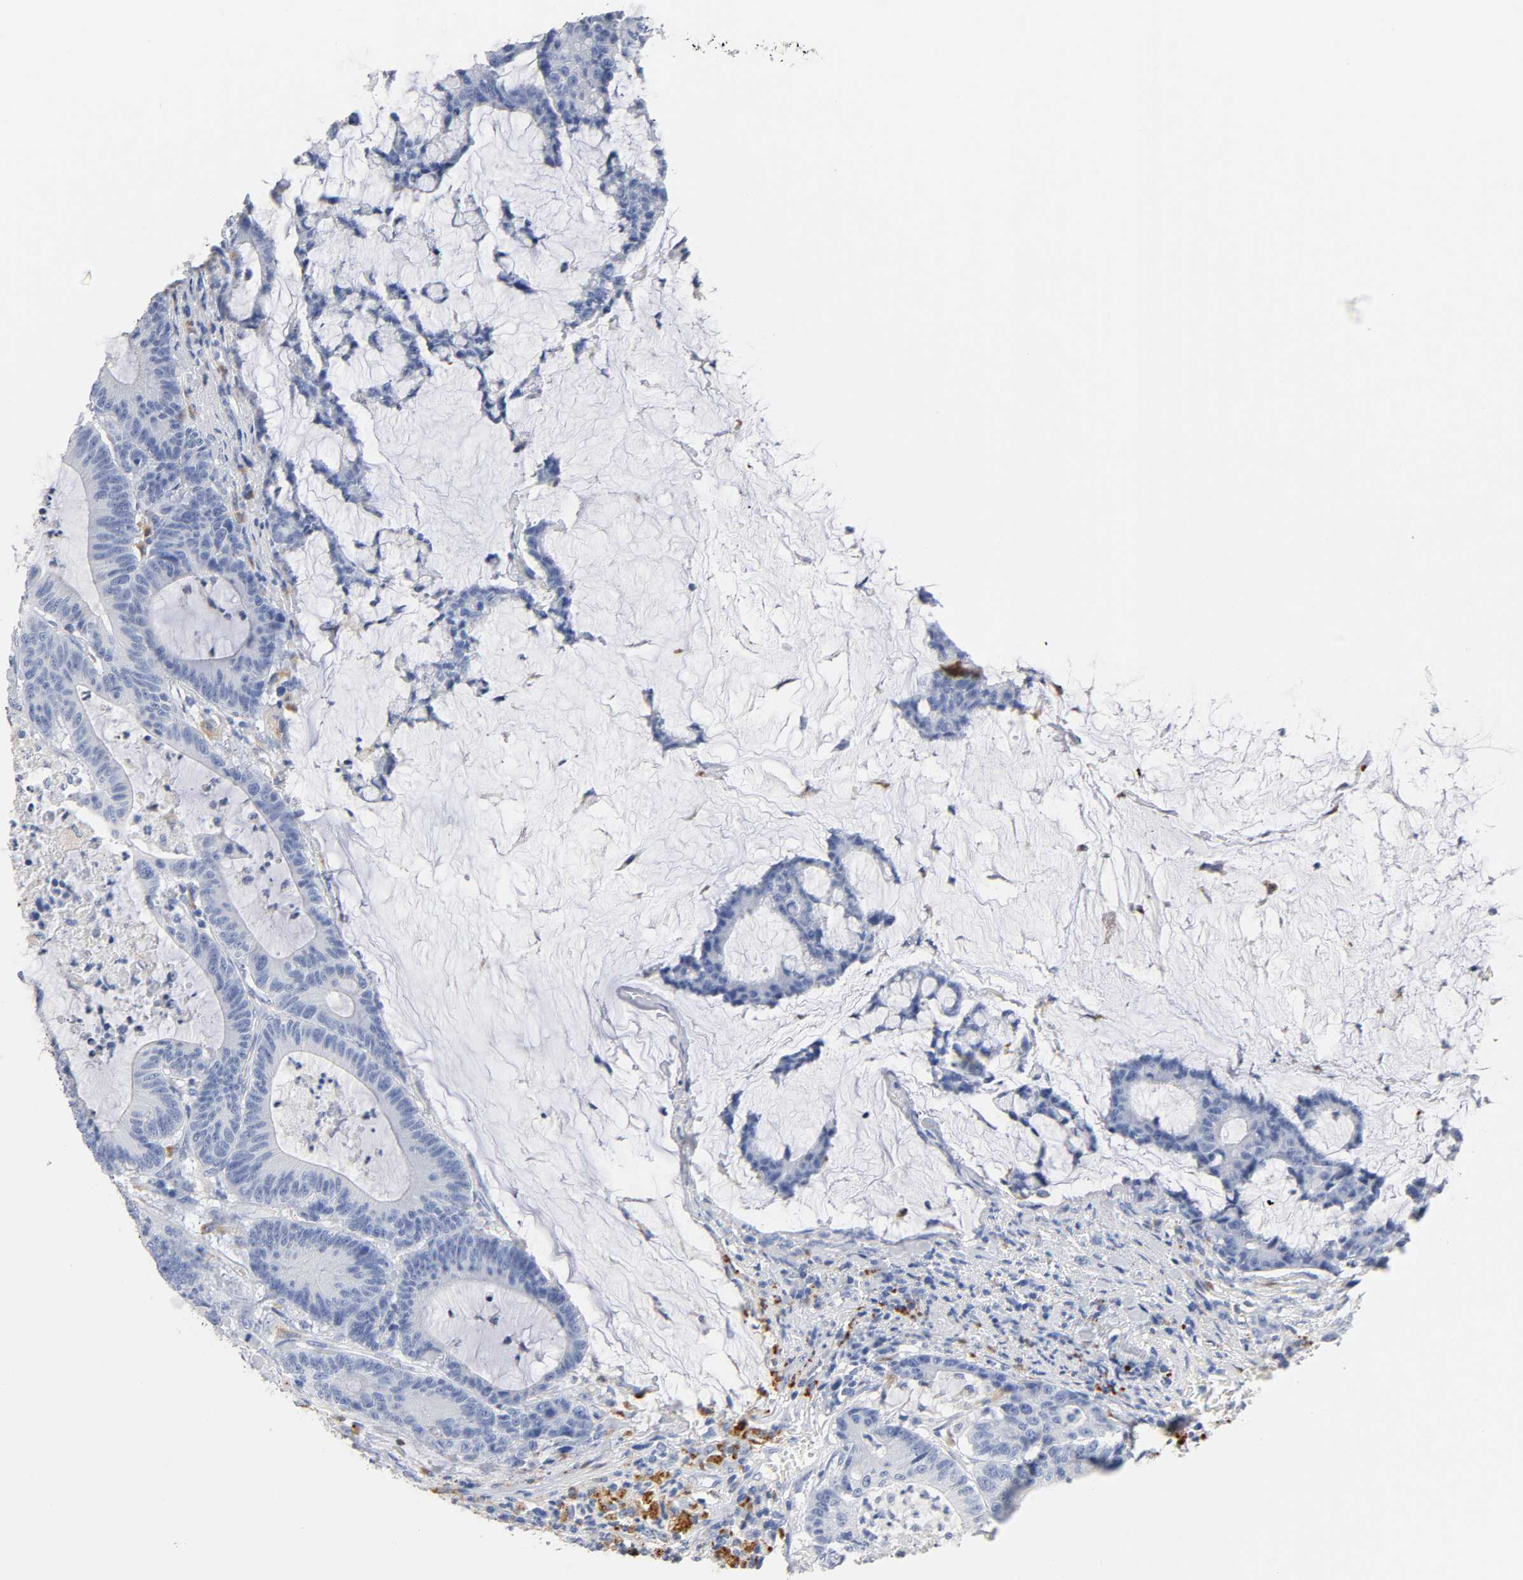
{"staining": {"intensity": "negative", "quantity": "none", "location": "none"}, "tissue": "colorectal cancer", "cell_type": "Tumor cells", "image_type": "cancer", "snomed": [{"axis": "morphology", "description": "Adenocarcinoma, NOS"}, {"axis": "topography", "description": "Colon"}], "caption": "An immunohistochemistry (IHC) histopathology image of adenocarcinoma (colorectal) is shown. There is no staining in tumor cells of adenocarcinoma (colorectal).", "gene": "PLP1", "patient": {"sex": "female", "age": 84}}